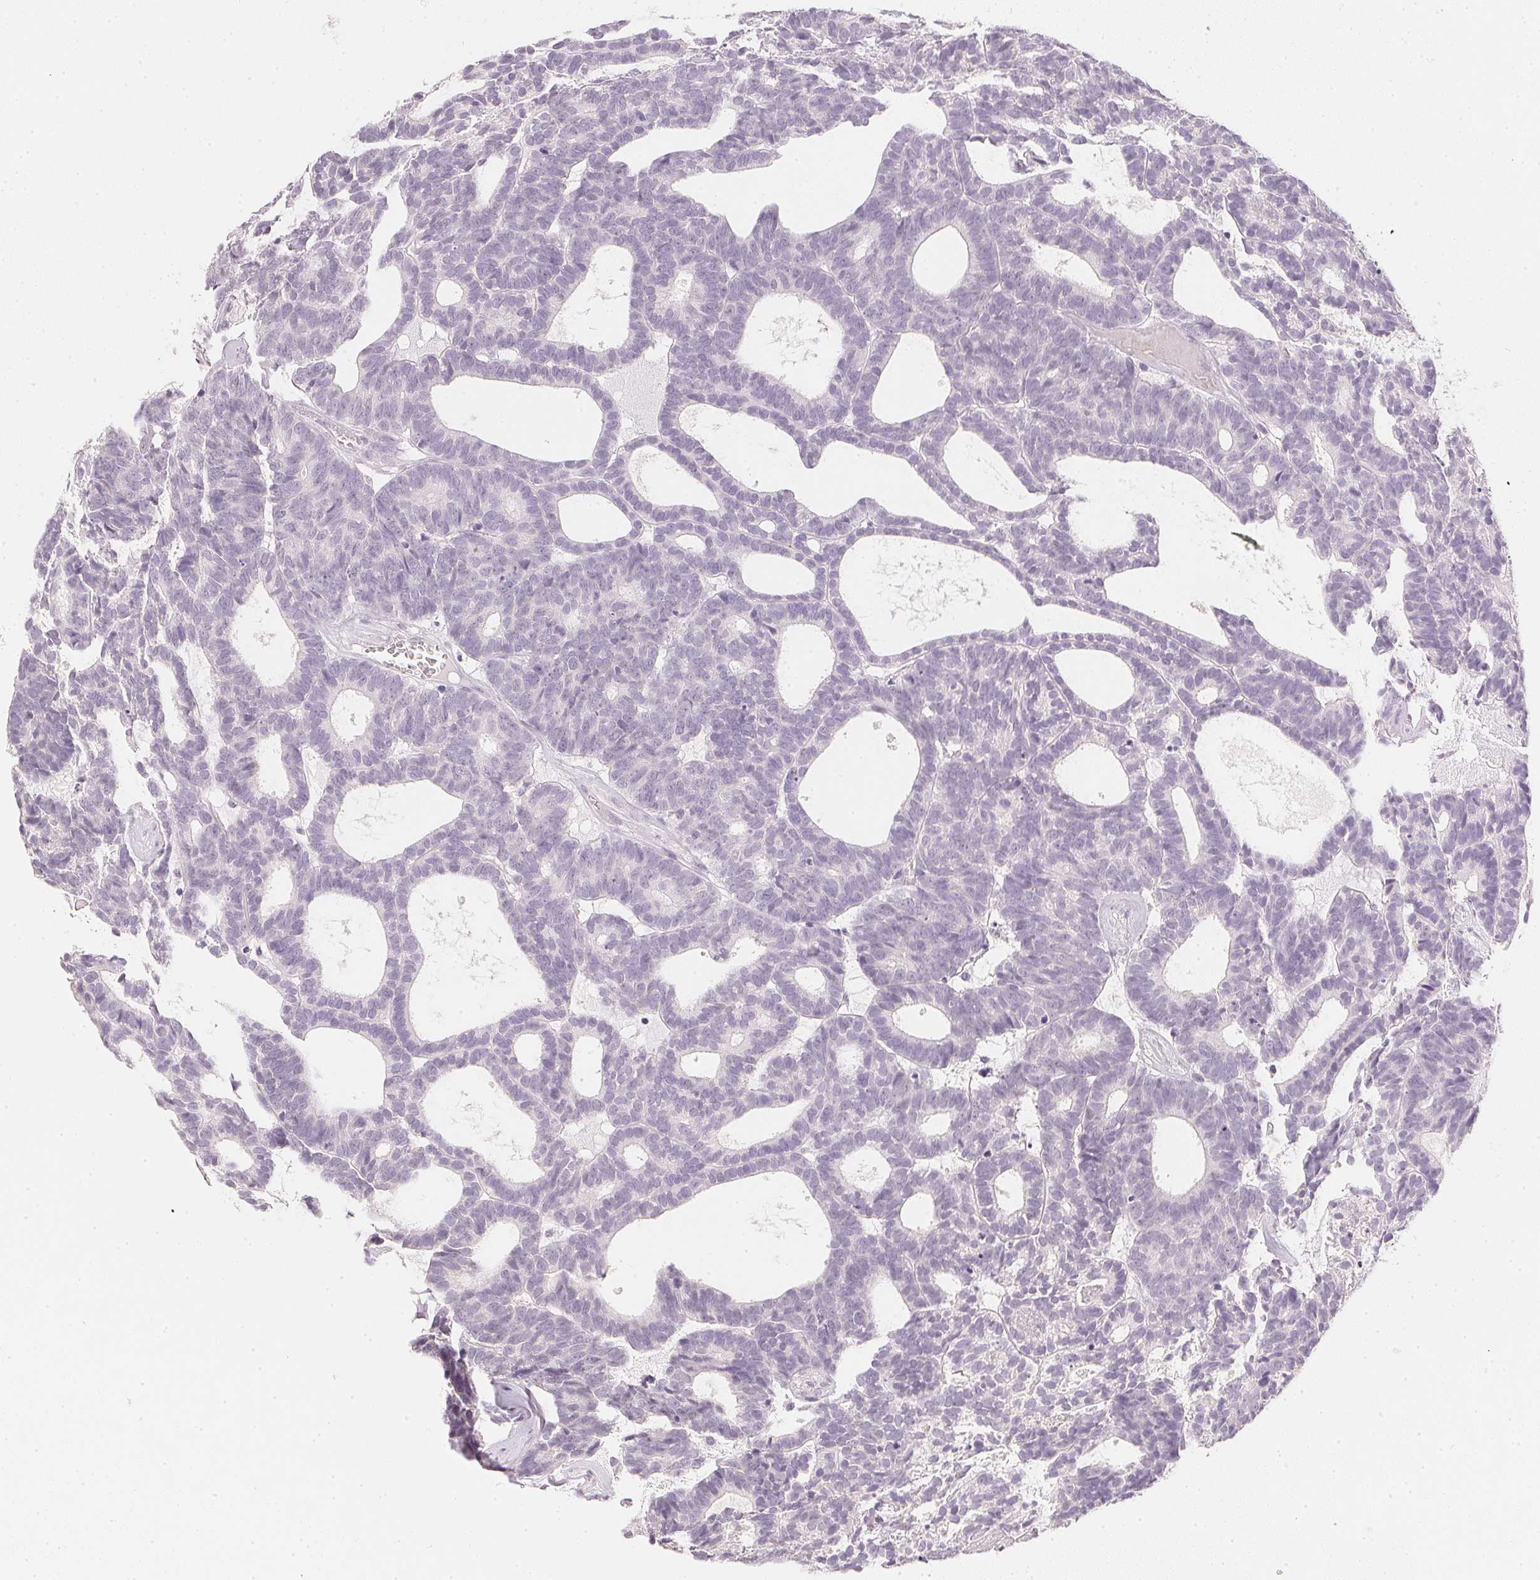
{"staining": {"intensity": "negative", "quantity": "none", "location": "none"}, "tissue": "head and neck cancer", "cell_type": "Tumor cells", "image_type": "cancer", "snomed": [{"axis": "morphology", "description": "Adenocarcinoma, NOS"}, {"axis": "topography", "description": "Head-Neck"}], "caption": "Tumor cells are negative for brown protein staining in head and neck cancer (adenocarcinoma).", "gene": "PPY", "patient": {"sex": "female", "age": 81}}